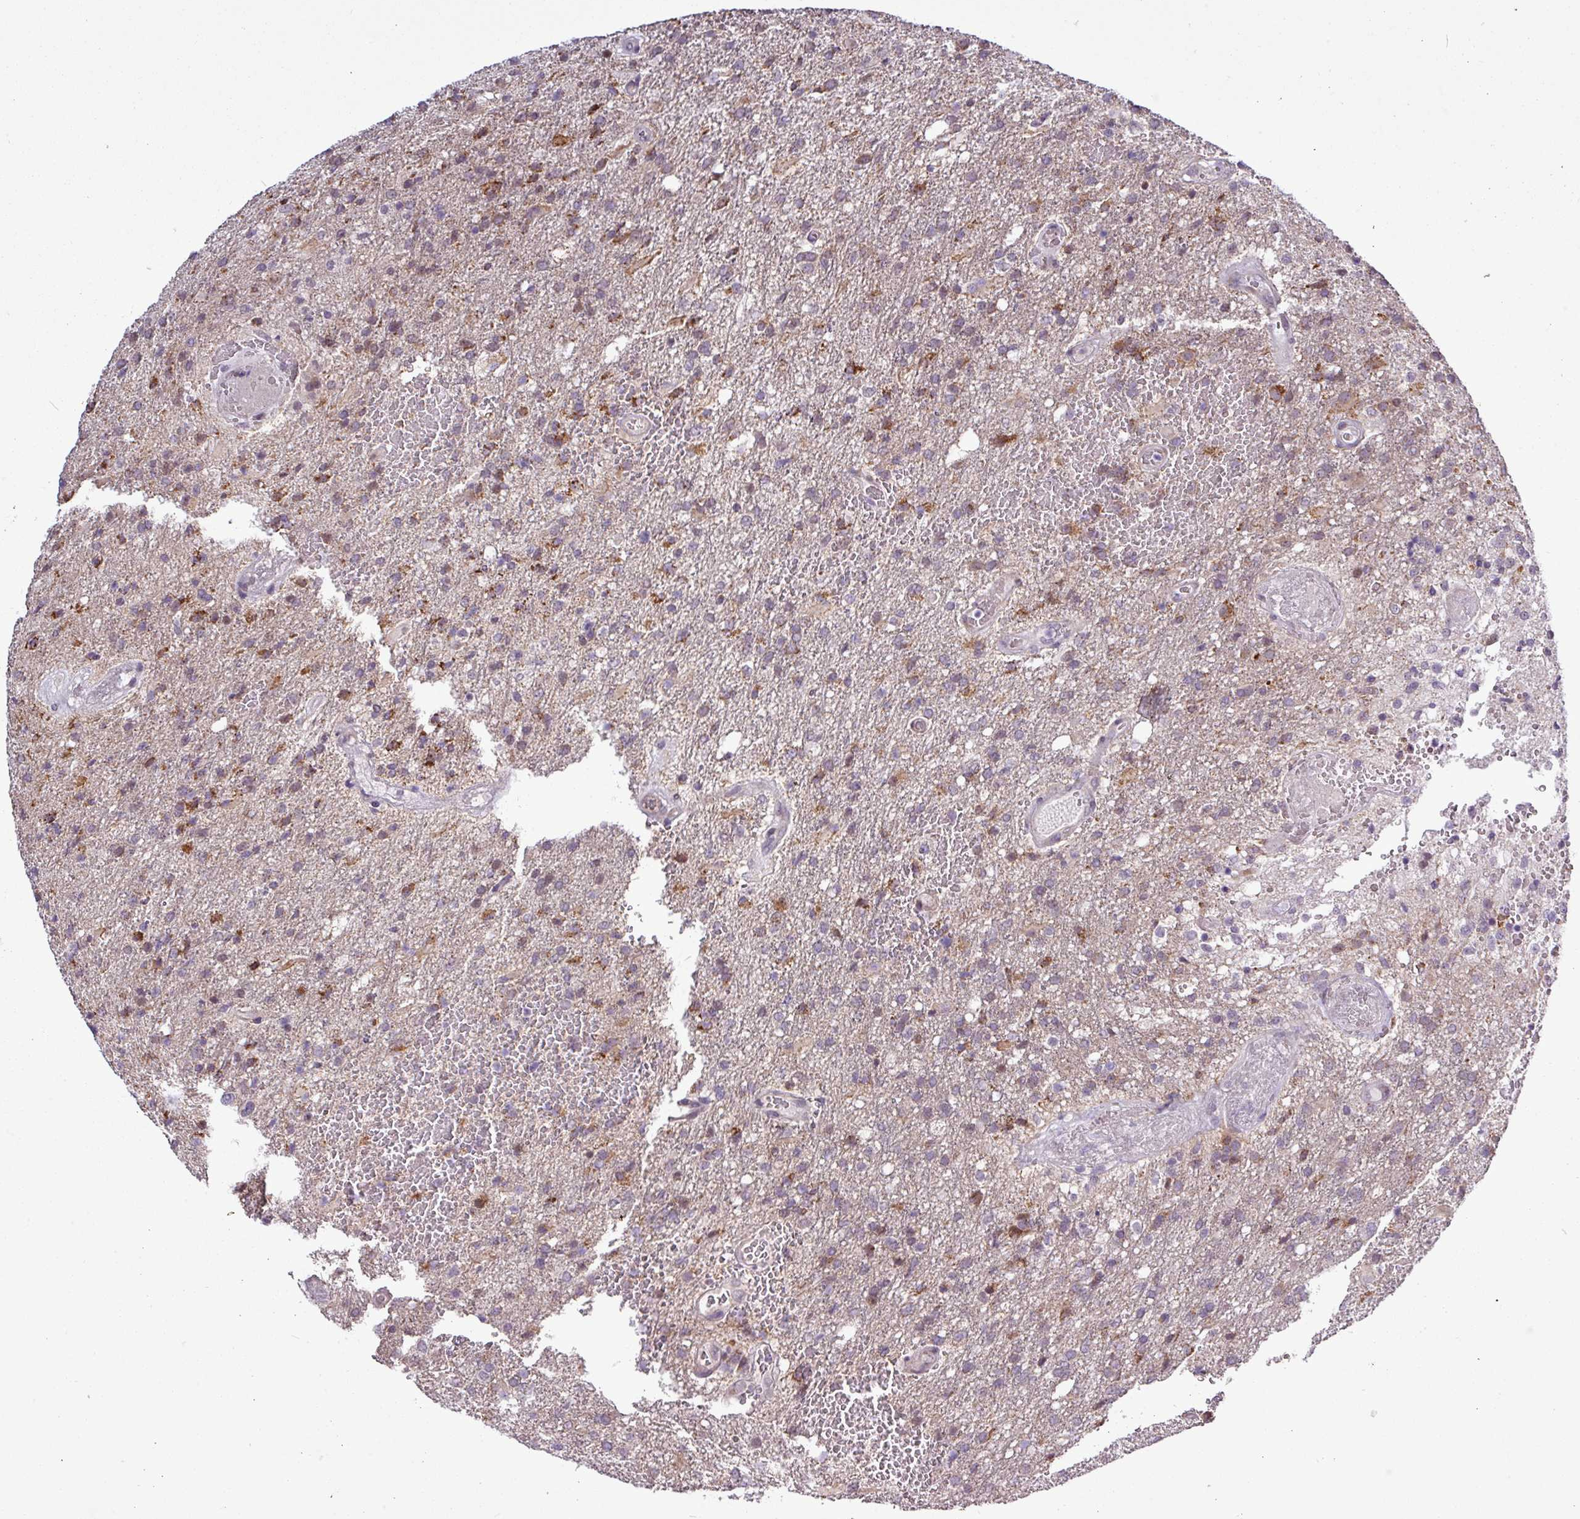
{"staining": {"intensity": "moderate", "quantity": "<25%", "location": "cytoplasmic/membranous"}, "tissue": "glioma", "cell_type": "Tumor cells", "image_type": "cancer", "snomed": [{"axis": "morphology", "description": "Glioma, malignant, High grade"}, {"axis": "topography", "description": "Brain"}], "caption": "The image reveals immunohistochemical staining of glioma. There is moderate cytoplasmic/membranous expression is appreciated in about <25% of tumor cells. Immunohistochemistry (ihc) stains the protein of interest in brown and the nuclei are stained blue.", "gene": "GPT2", "patient": {"sex": "female", "age": 74}}